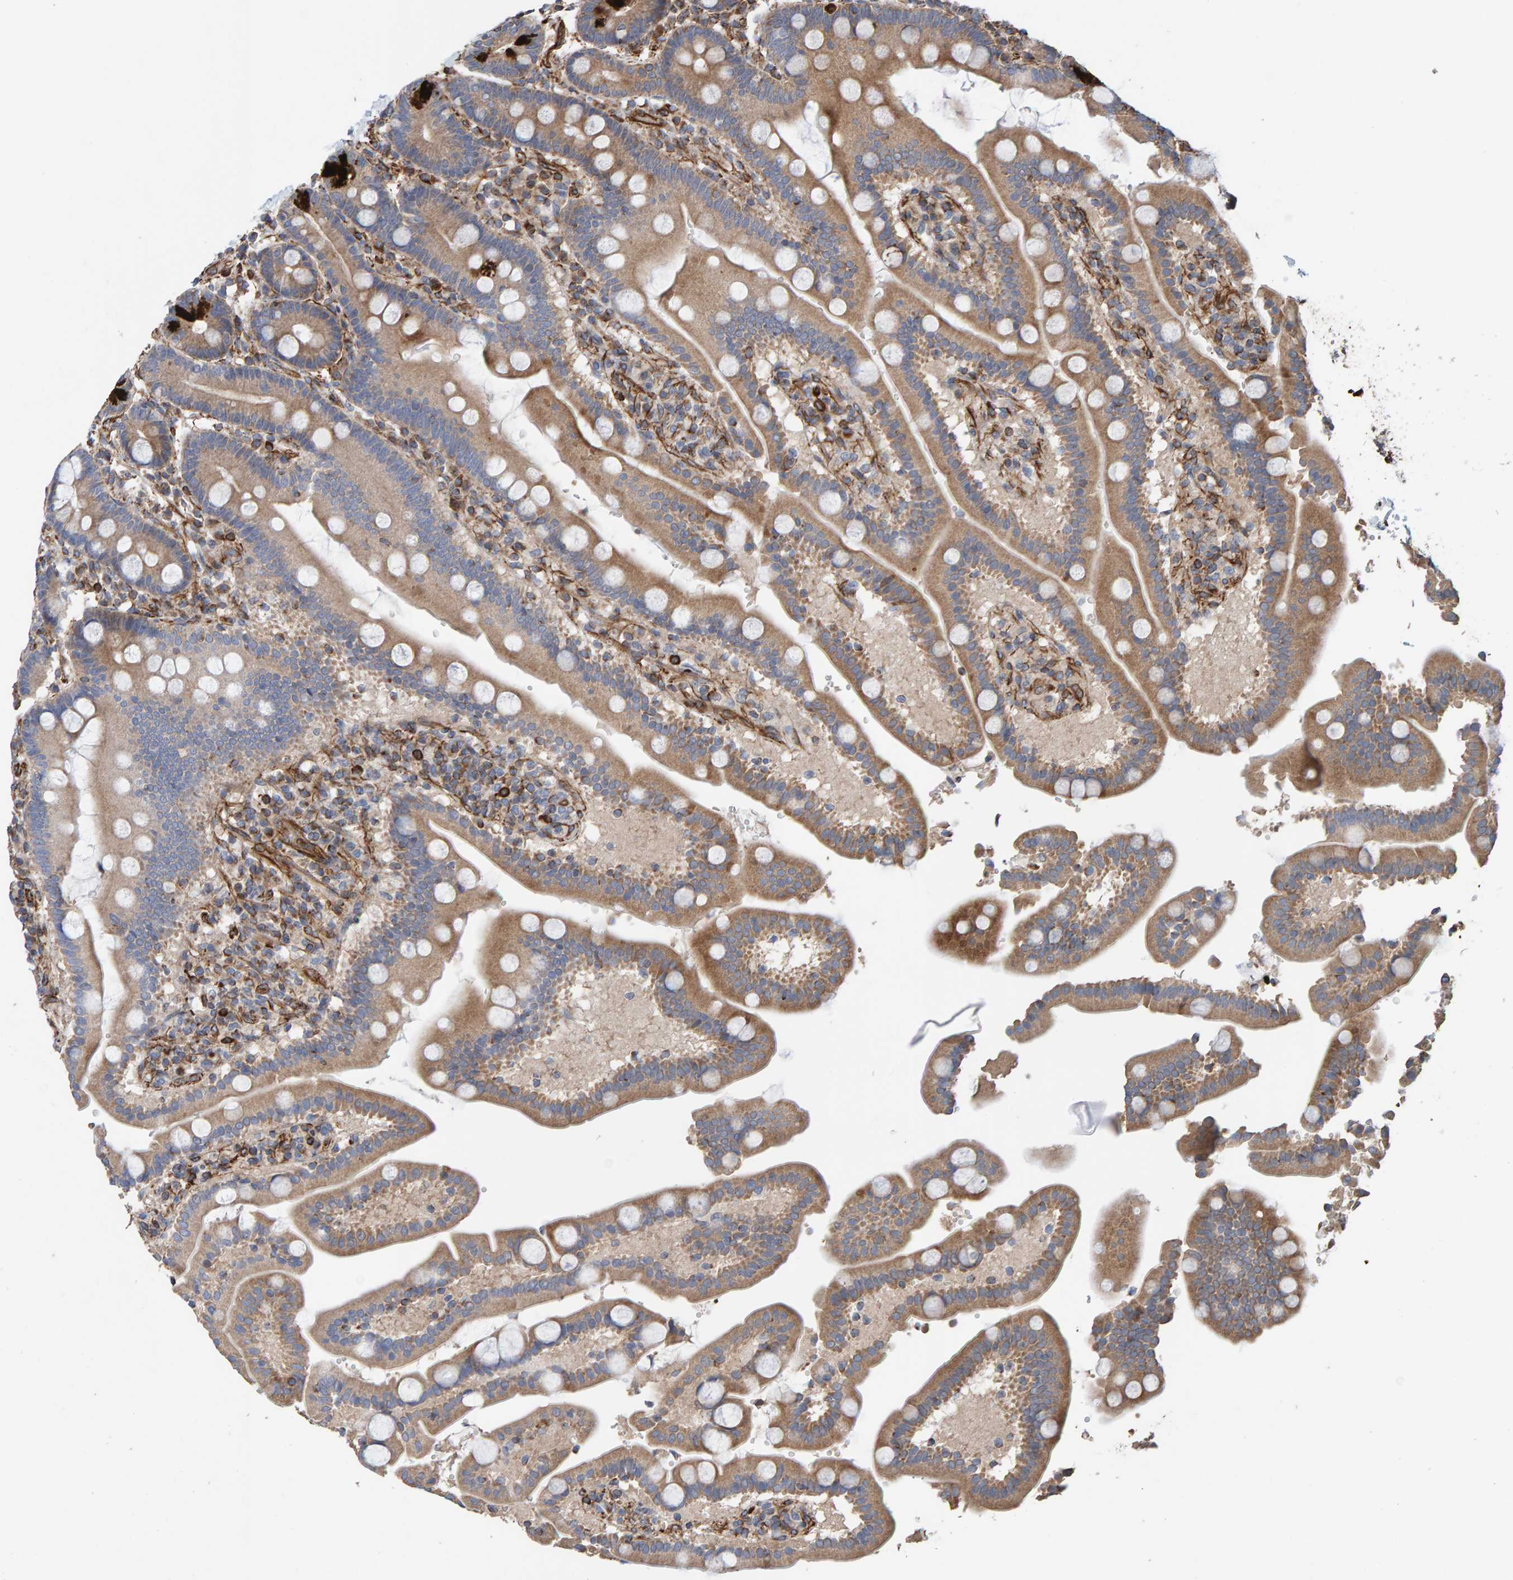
{"staining": {"intensity": "moderate", "quantity": ">75%", "location": "cytoplasmic/membranous"}, "tissue": "duodenum", "cell_type": "Glandular cells", "image_type": "normal", "snomed": [{"axis": "morphology", "description": "Normal tissue, NOS"}, {"axis": "topography", "description": "Small intestine, NOS"}], "caption": "A micrograph of human duodenum stained for a protein demonstrates moderate cytoplasmic/membranous brown staining in glandular cells.", "gene": "ZNF347", "patient": {"sex": "female", "age": 71}}